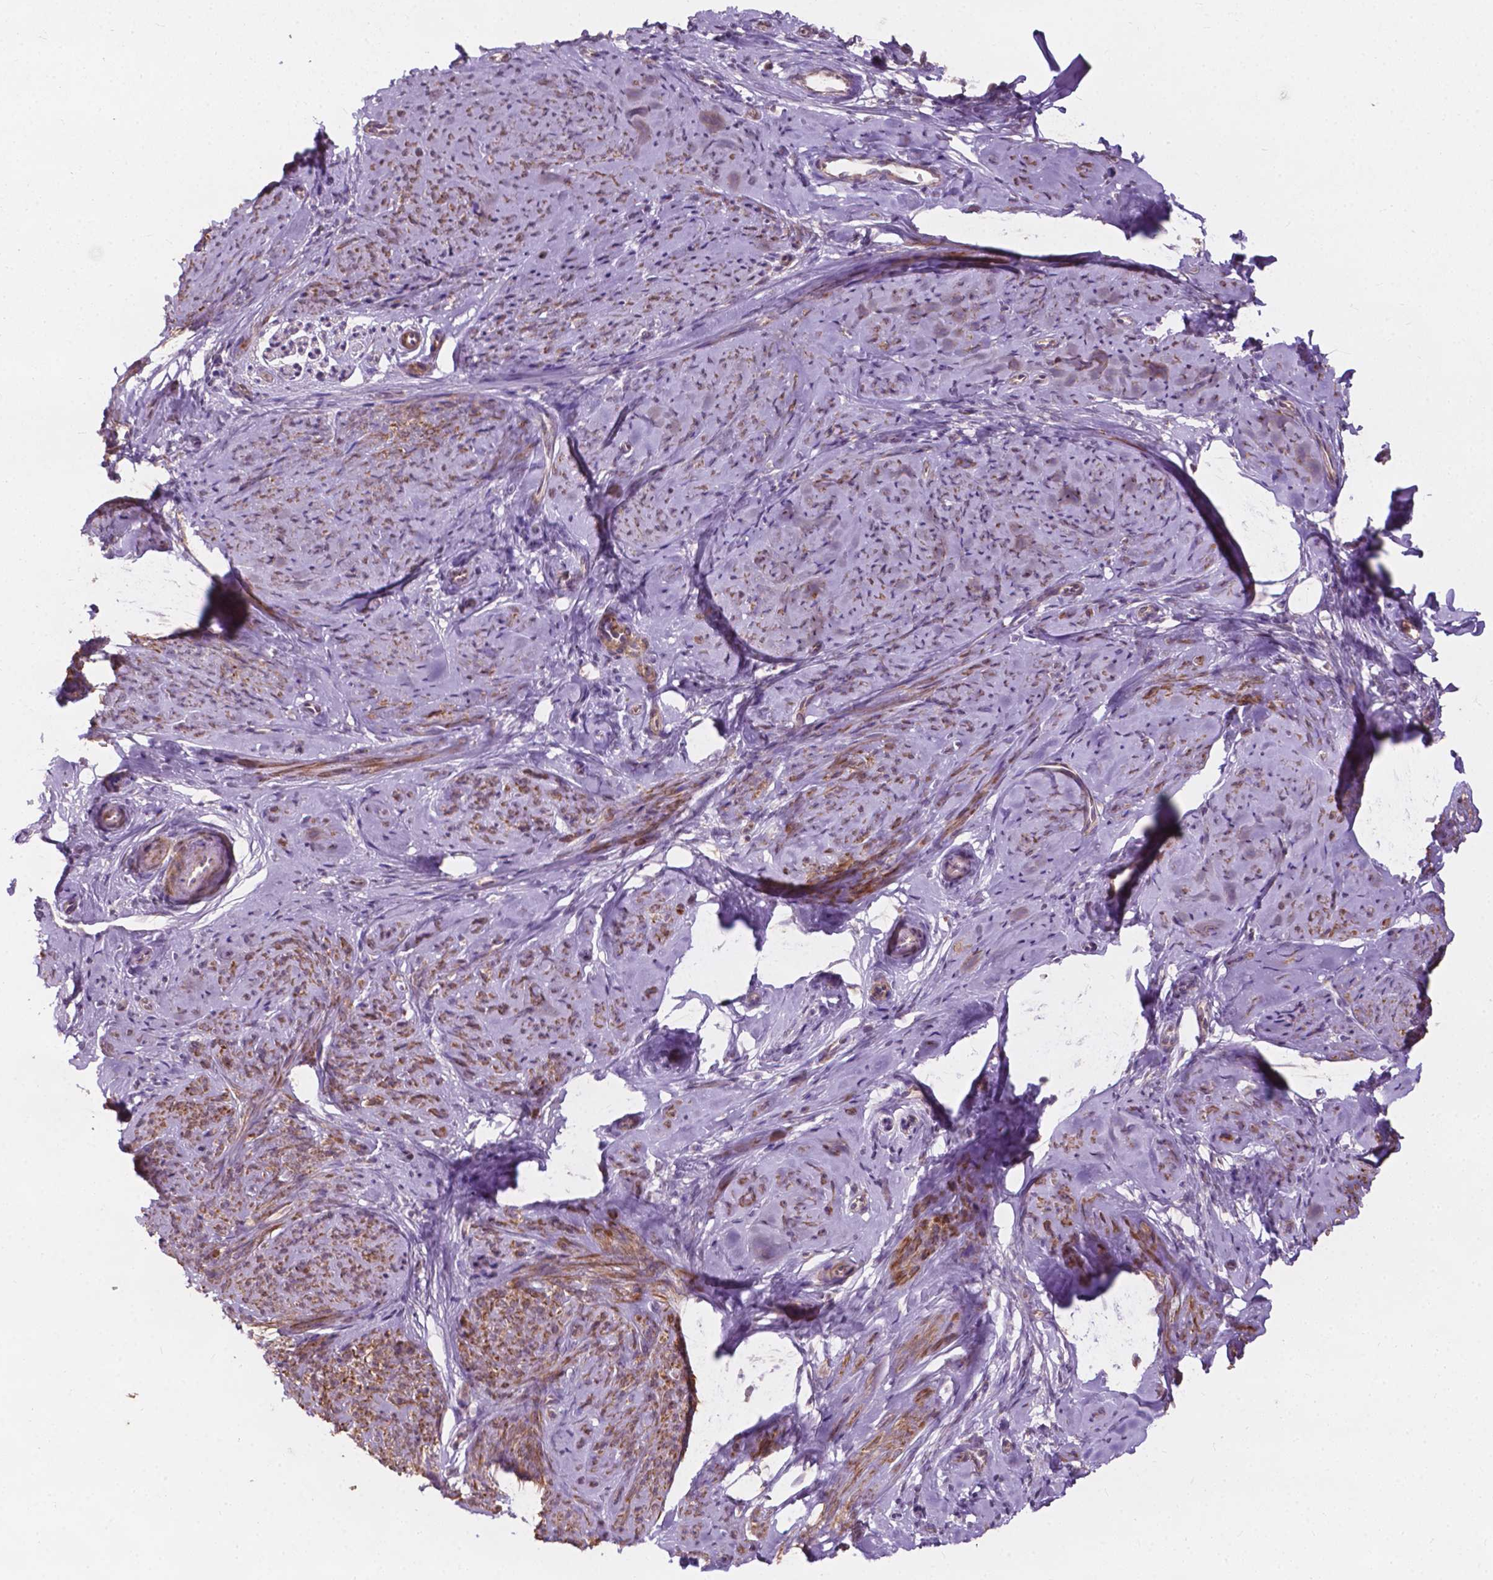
{"staining": {"intensity": "moderate", "quantity": ">75%", "location": "cytoplasmic/membranous"}, "tissue": "smooth muscle", "cell_type": "Smooth muscle cells", "image_type": "normal", "snomed": [{"axis": "morphology", "description": "Normal tissue, NOS"}, {"axis": "topography", "description": "Smooth muscle"}], "caption": "Protein analysis of benign smooth muscle reveals moderate cytoplasmic/membranous positivity in approximately >75% of smooth muscle cells. The staining is performed using DAB brown chromogen to label protein expression. The nuclei are counter-stained blue using hematoxylin.", "gene": "NDUFA10", "patient": {"sex": "female", "age": 48}}